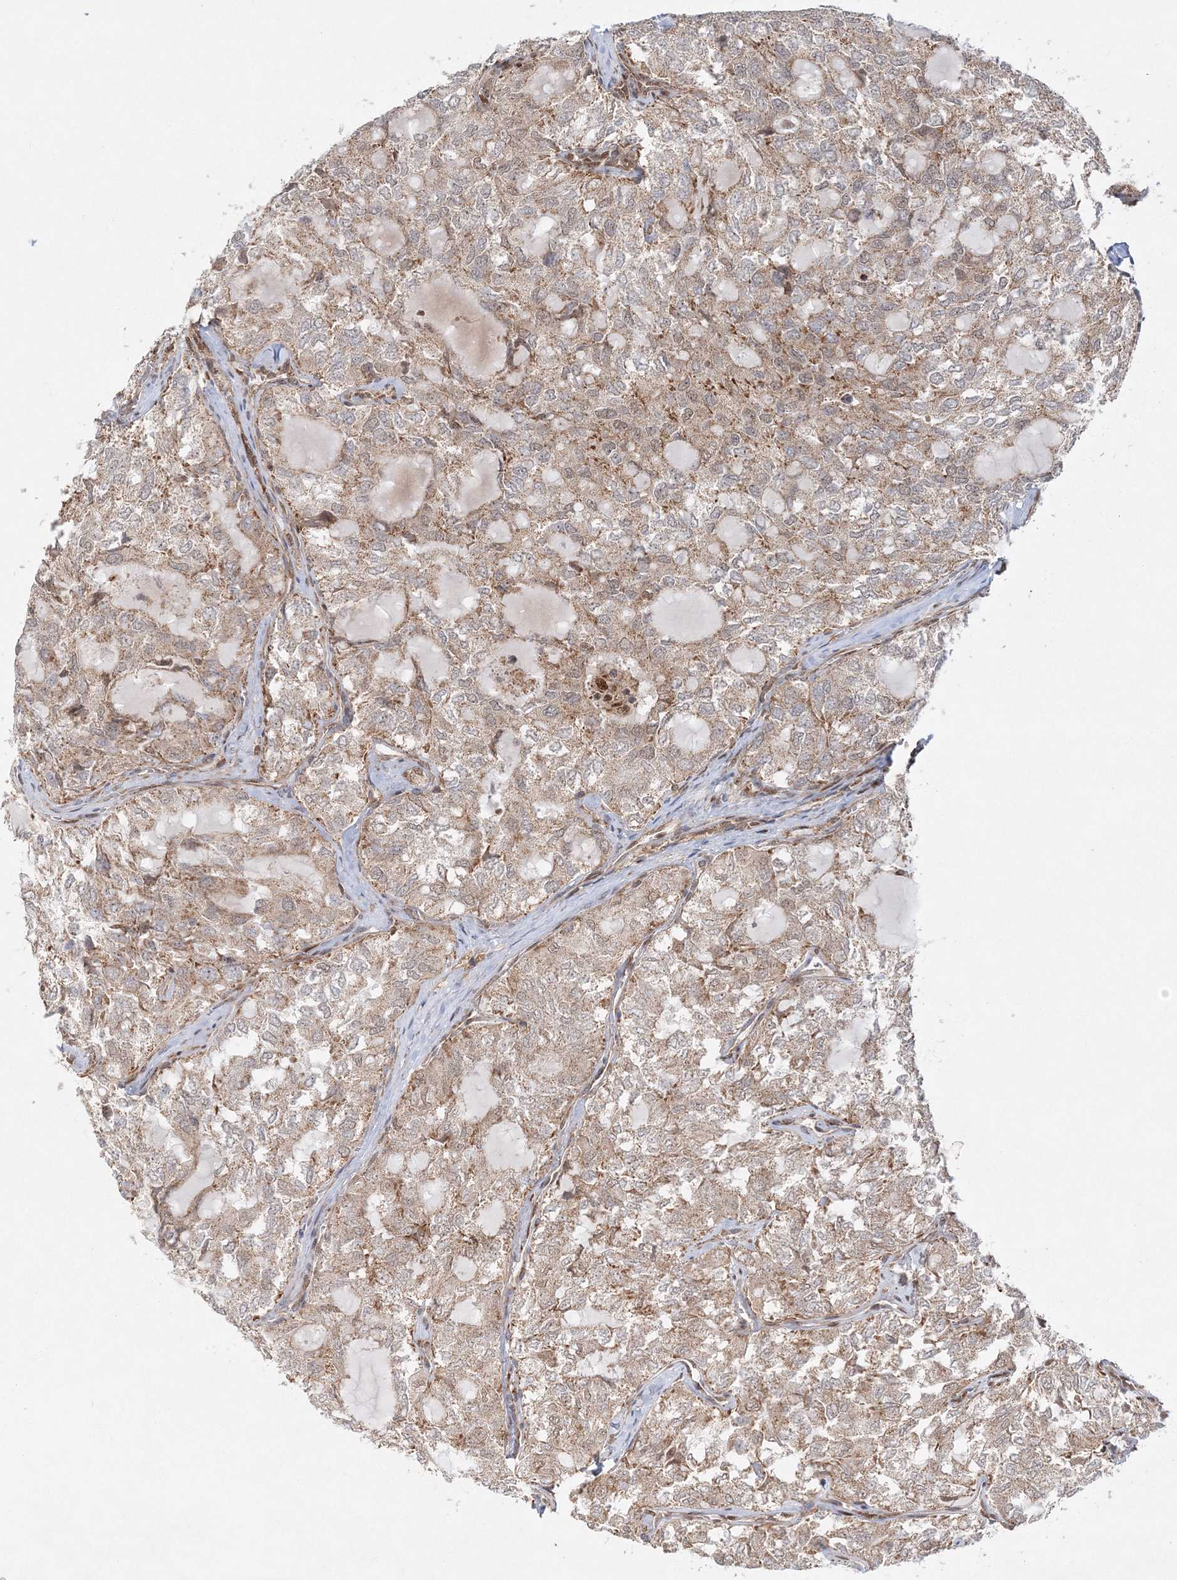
{"staining": {"intensity": "weak", "quantity": ">75%", "location": "cytoplasmic/membranous"}, "tissue": "thyroid cancer", "cell_type": "Tumor cells", "image_type": "cancer", "snomed": [{"axis": "morphology", "description": "Follicular adenoma carcinoma, NOS"}, {"axis": "topography", "description": "Thyroid gland"}], "caption": "The micrograph demonstrates a brown stain indicating the presence of a protein in the cytoplasmic/membranous of tumor cells in thyroid cancer (follicular adenoma carcinoma). Nuclei are stained in blue.", "gene": "RAB11FIP2", "patient": {"sex": "male", "age": 75}}